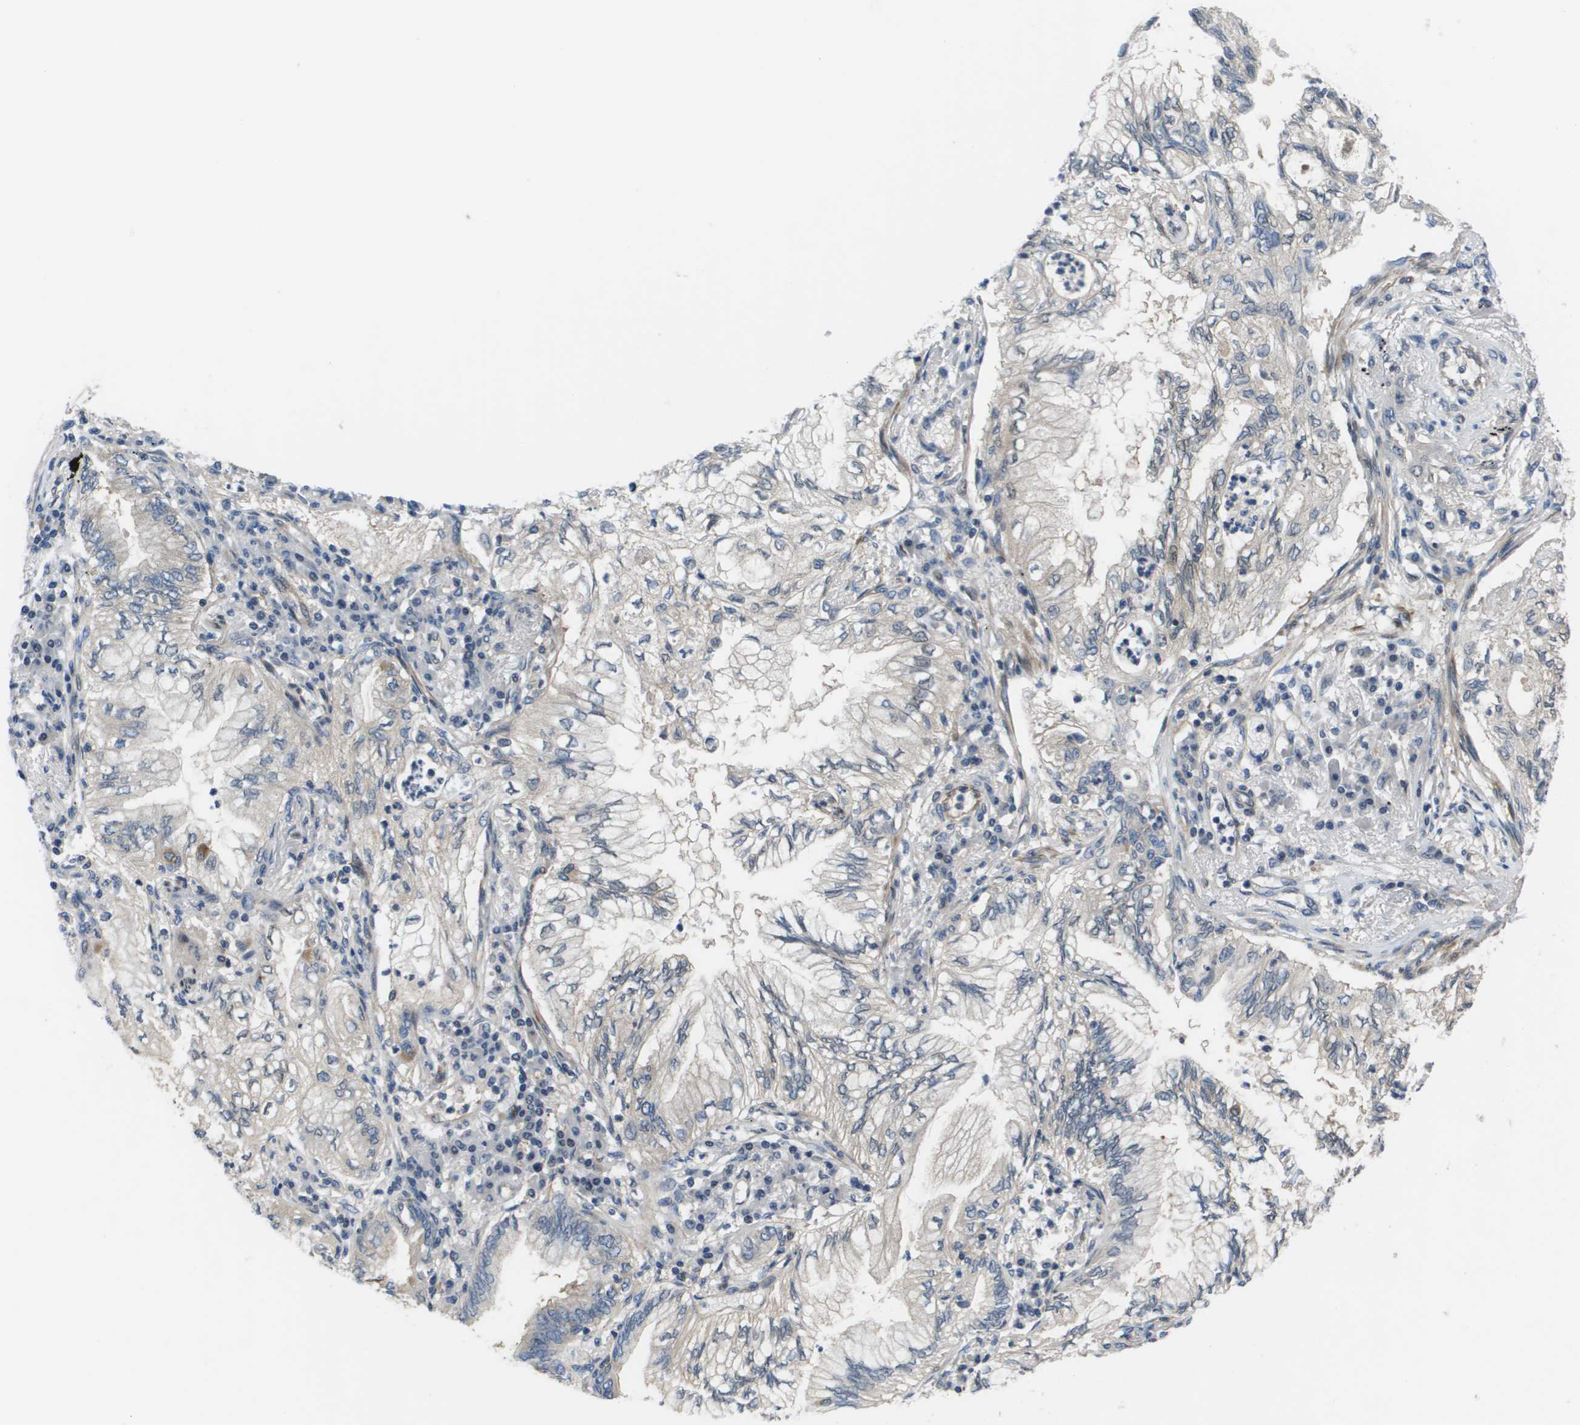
{"staining": {"intensity": "weak", "quantity": "<25%", "location": "cytoplasmic/membranous"}, "tissue": "lung cancer", "cell_type": "Tumor cells", "image_type": "cancer", "snomed": [{"axis": "morphology", "description": "Normal tissue, NOS"}, {"axis": "morphology", "description": "Adenocarcinoma, NOS"}, {"axis": "topography", "description": "Bronchus"}, {"axis": "topography", "description": "Lung"}], "caption": "Immunohistochemical staining of human adenocarcinoma (lung) shows no significant positivity in tumor cells.", "gene": "ENPP5", "patient": {"sex": "female", "age": 70}}